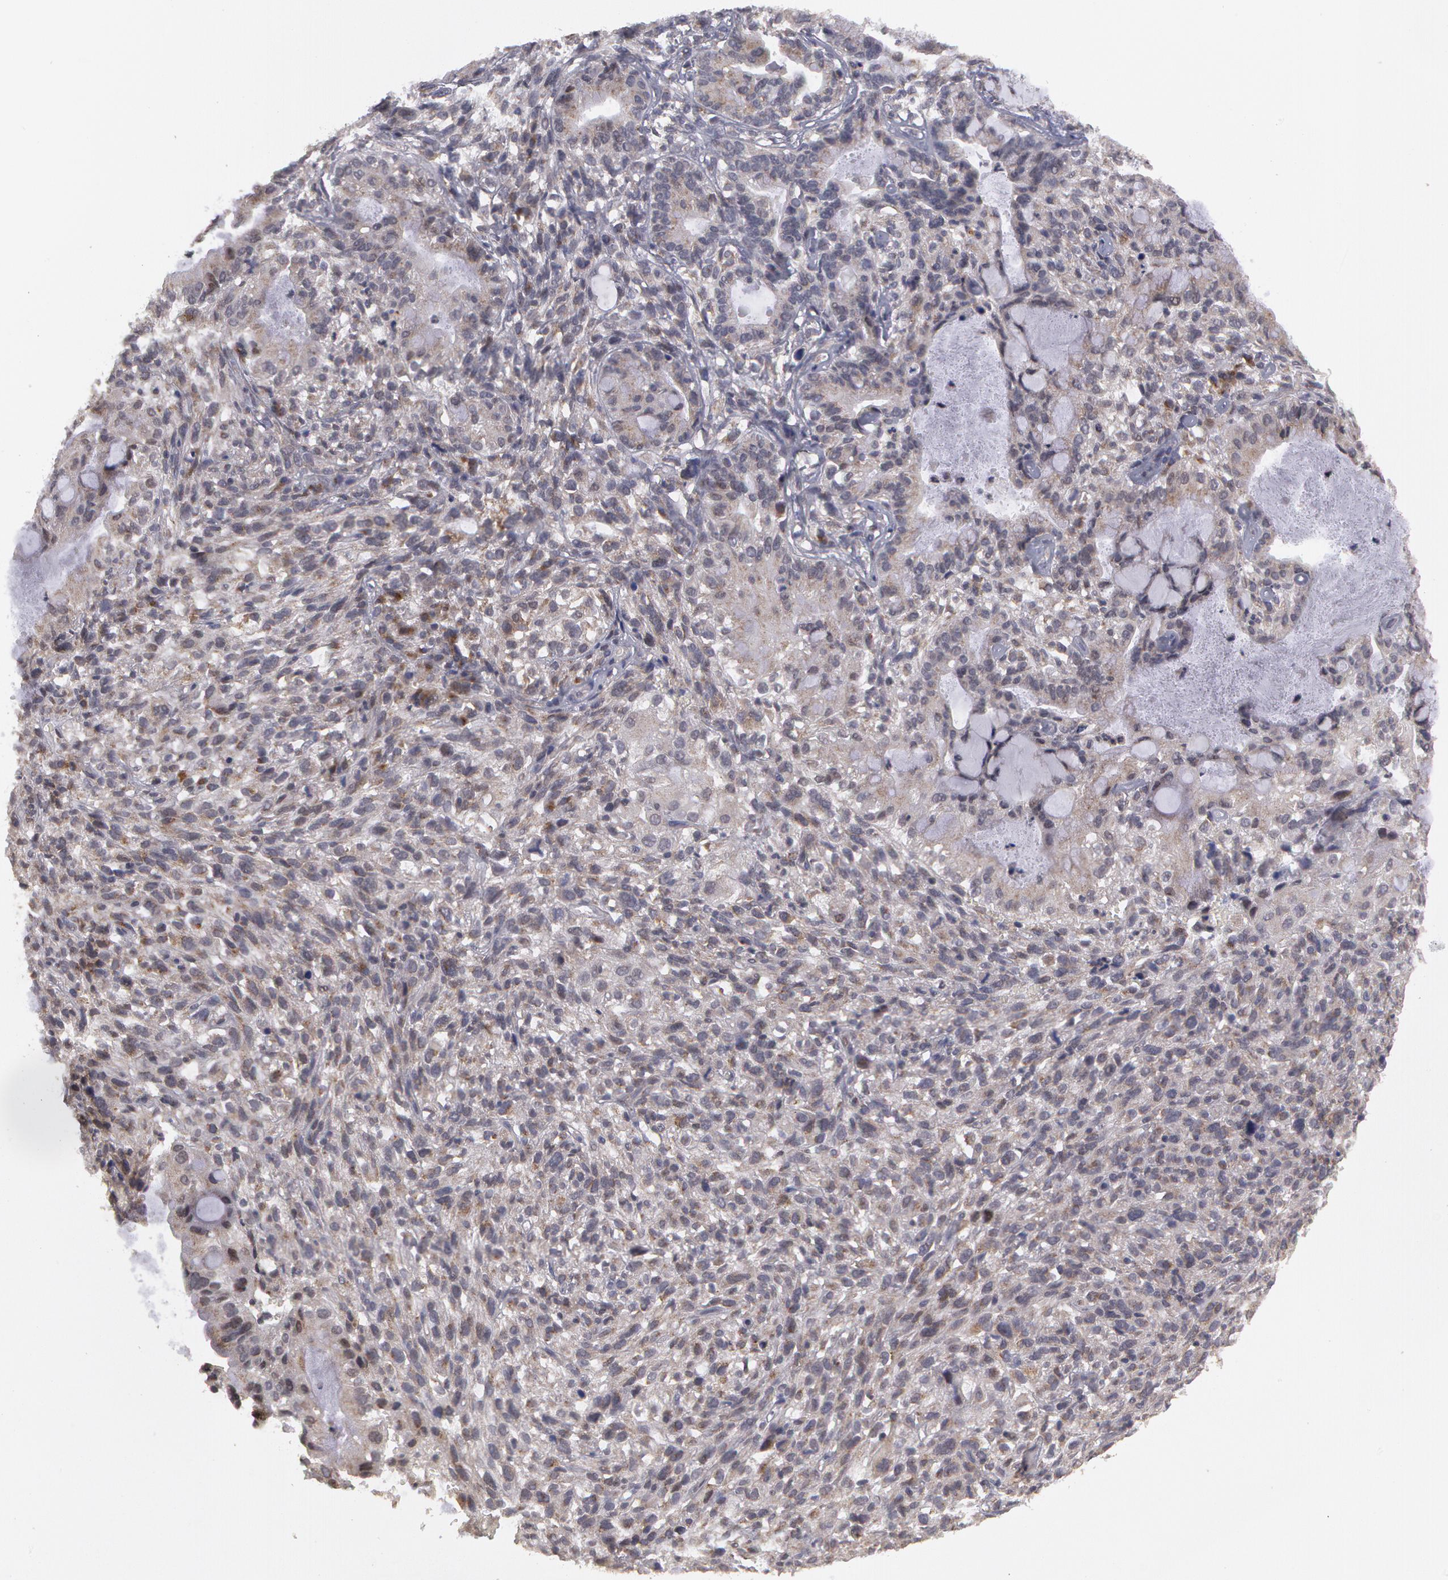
{"staining": {"intensity": "negative", "quantity": "none", "location": "none"}, "tissue": "cervical cancer", "cell_type": "Tumor cells", "image_type": "cancer", "snomed": [{"axis": "morphology", "description": "Adenocarcinoma, NOS"}, {"axis": "topography", "description": "Cervix"}], "caption": "Immunohistochemistry (IHC) histopathology image of neoplastic tissue: human cervical cancer stained with DAB (3,3'-diaminobenzidine) exhibits no significant protein positivity in tumor cells. (DAB (3,3'-diaminobenzidine) immunohistochemistry with hematoxylin counter stain).", "gene": "STX5", "patient": {"sex": "female", "age": 41}}